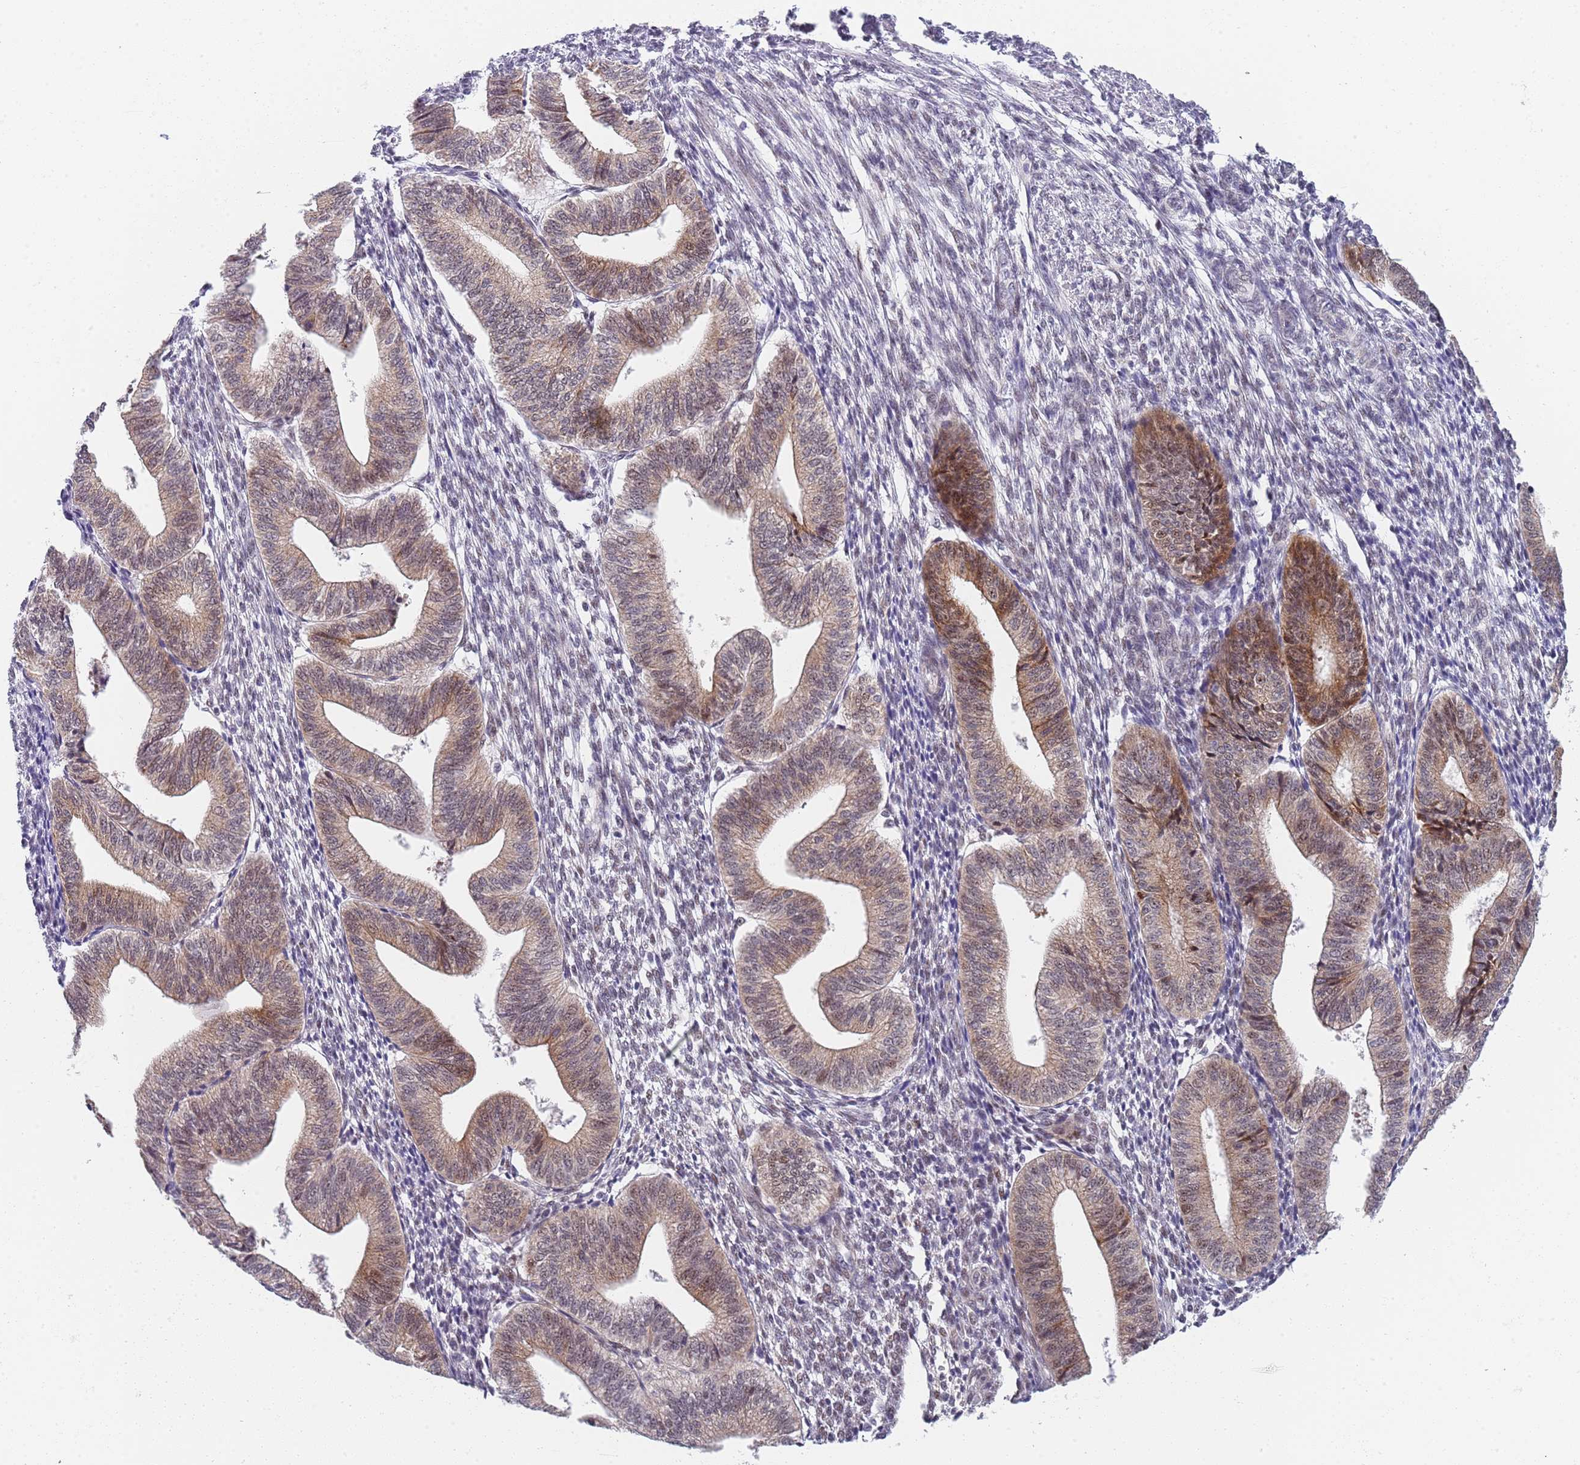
{"staining": {"intensity": "negative", "quantity": "none", "location": "none"}, "tissue": "endometrium", "cell_type": "Cells in endometrial stroma", "image_type": "normal", "snomed": [{"axis": "morphology", "description": "Normal tissue, NOS"}, {"axis": "topography", "description": "Endometrium"}], "caption": "This micrograph is of normal endometrium stained with immunohistochemistry to label a protein in brown with the nuclei are counter-stained blue. There is no expression in cells in endometrial stroma. (DAB (3,3'-diaminobenzidine) immunohistochemistry, high magnification).", "gene": "PLCL2", "patient": {"sex": "female", "age": 34}}